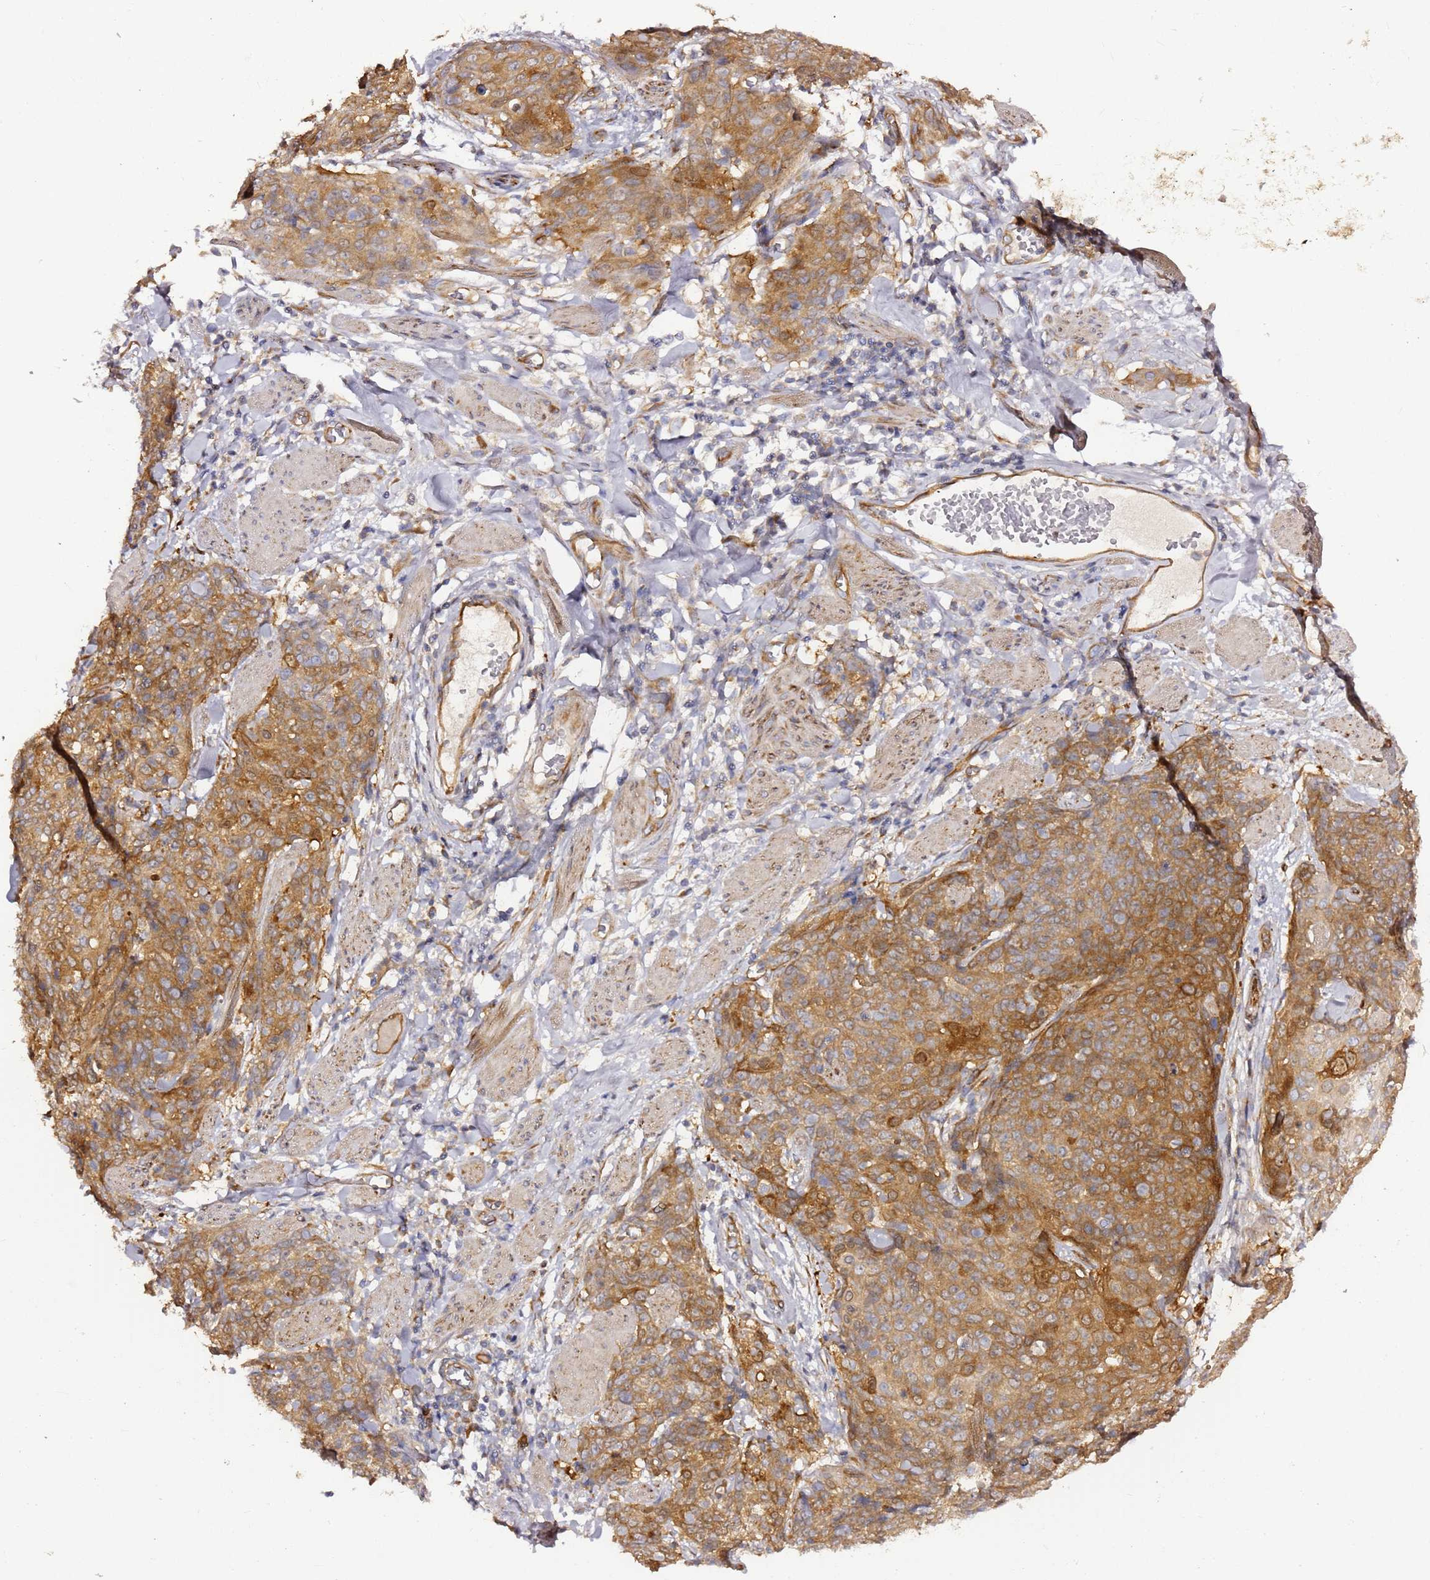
{"staining": {"intensity": "moderate", "quantity": ">75%", "location": "cytoplasmic/membranous"}, "tissue": "skin cancer", "cell_type": "Tumor cells", "image_type": "cancer", "snomed": [{"axis": "morphology", "description": "Squamous cell carcinoma, NOS"}, {"axis": "topography", "description": "Skin"}, {"axis": "topography", "description": "Vulva"}], "caption": "This is a histology image of IHC staining of skin squamous cell carcinoma, which shows moderate expression in the cytoplasmic/membranous of tumor cells.", "gene": "KIF7", "patient": {"sex": "female", "age": 85}}